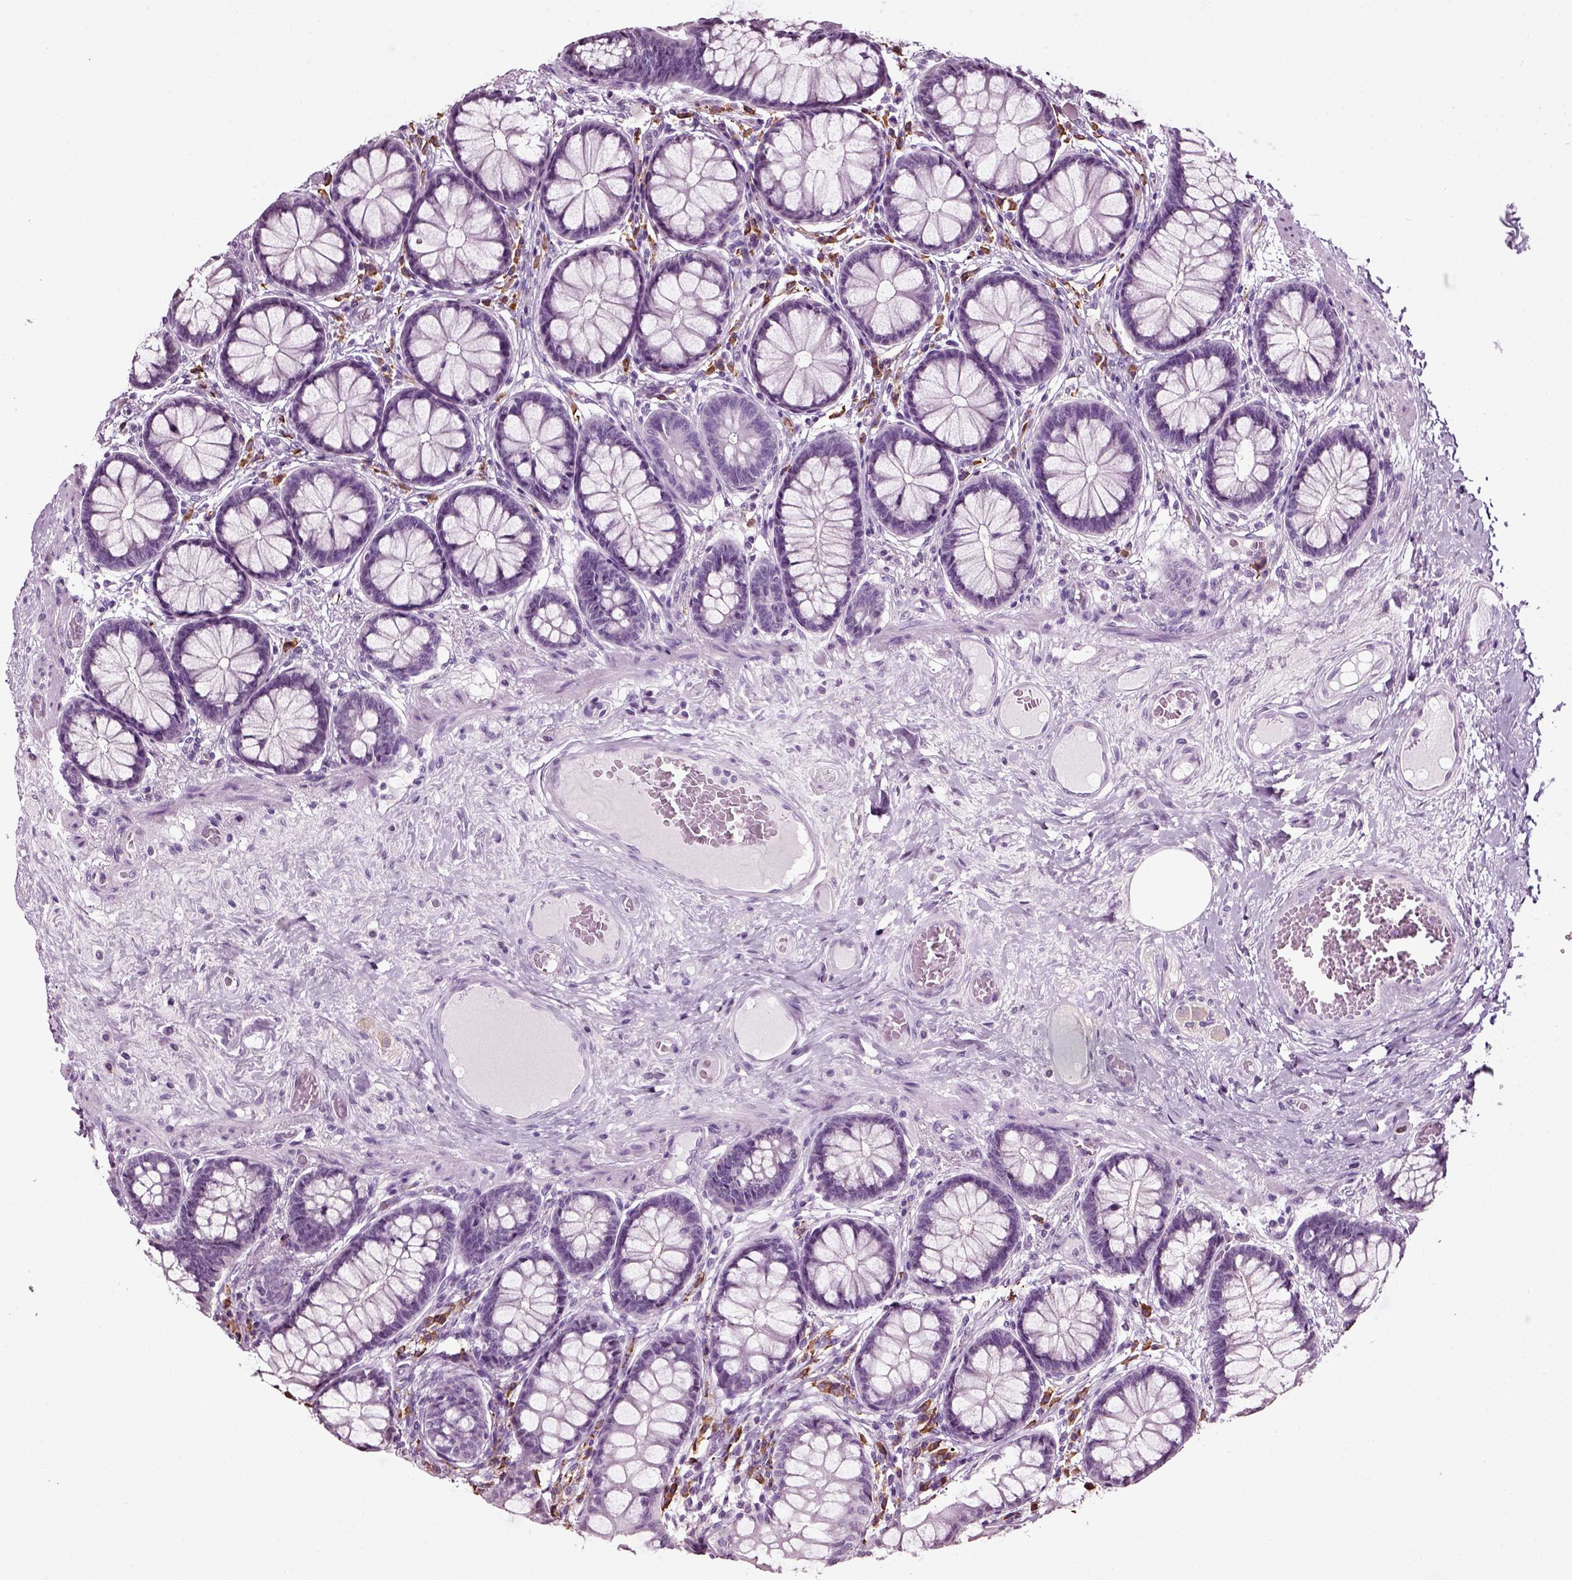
{"staining": {"intensity": "negative", "quantity": "none", "location": "none"}, "tissue": "colon", "cell_type": "Endothelial cells", "image_type": "normal", "snomed": [{"axis": "morphology", "description": "Normal tissue, NOS"}, {"axis": "topography", "description": "Colon"}], "caption": "A photomicrograph of human colon is negative for staining in endothelial cells.", "gene": "SLC26A8", "patient": {"sex": "female", "age": 65}}